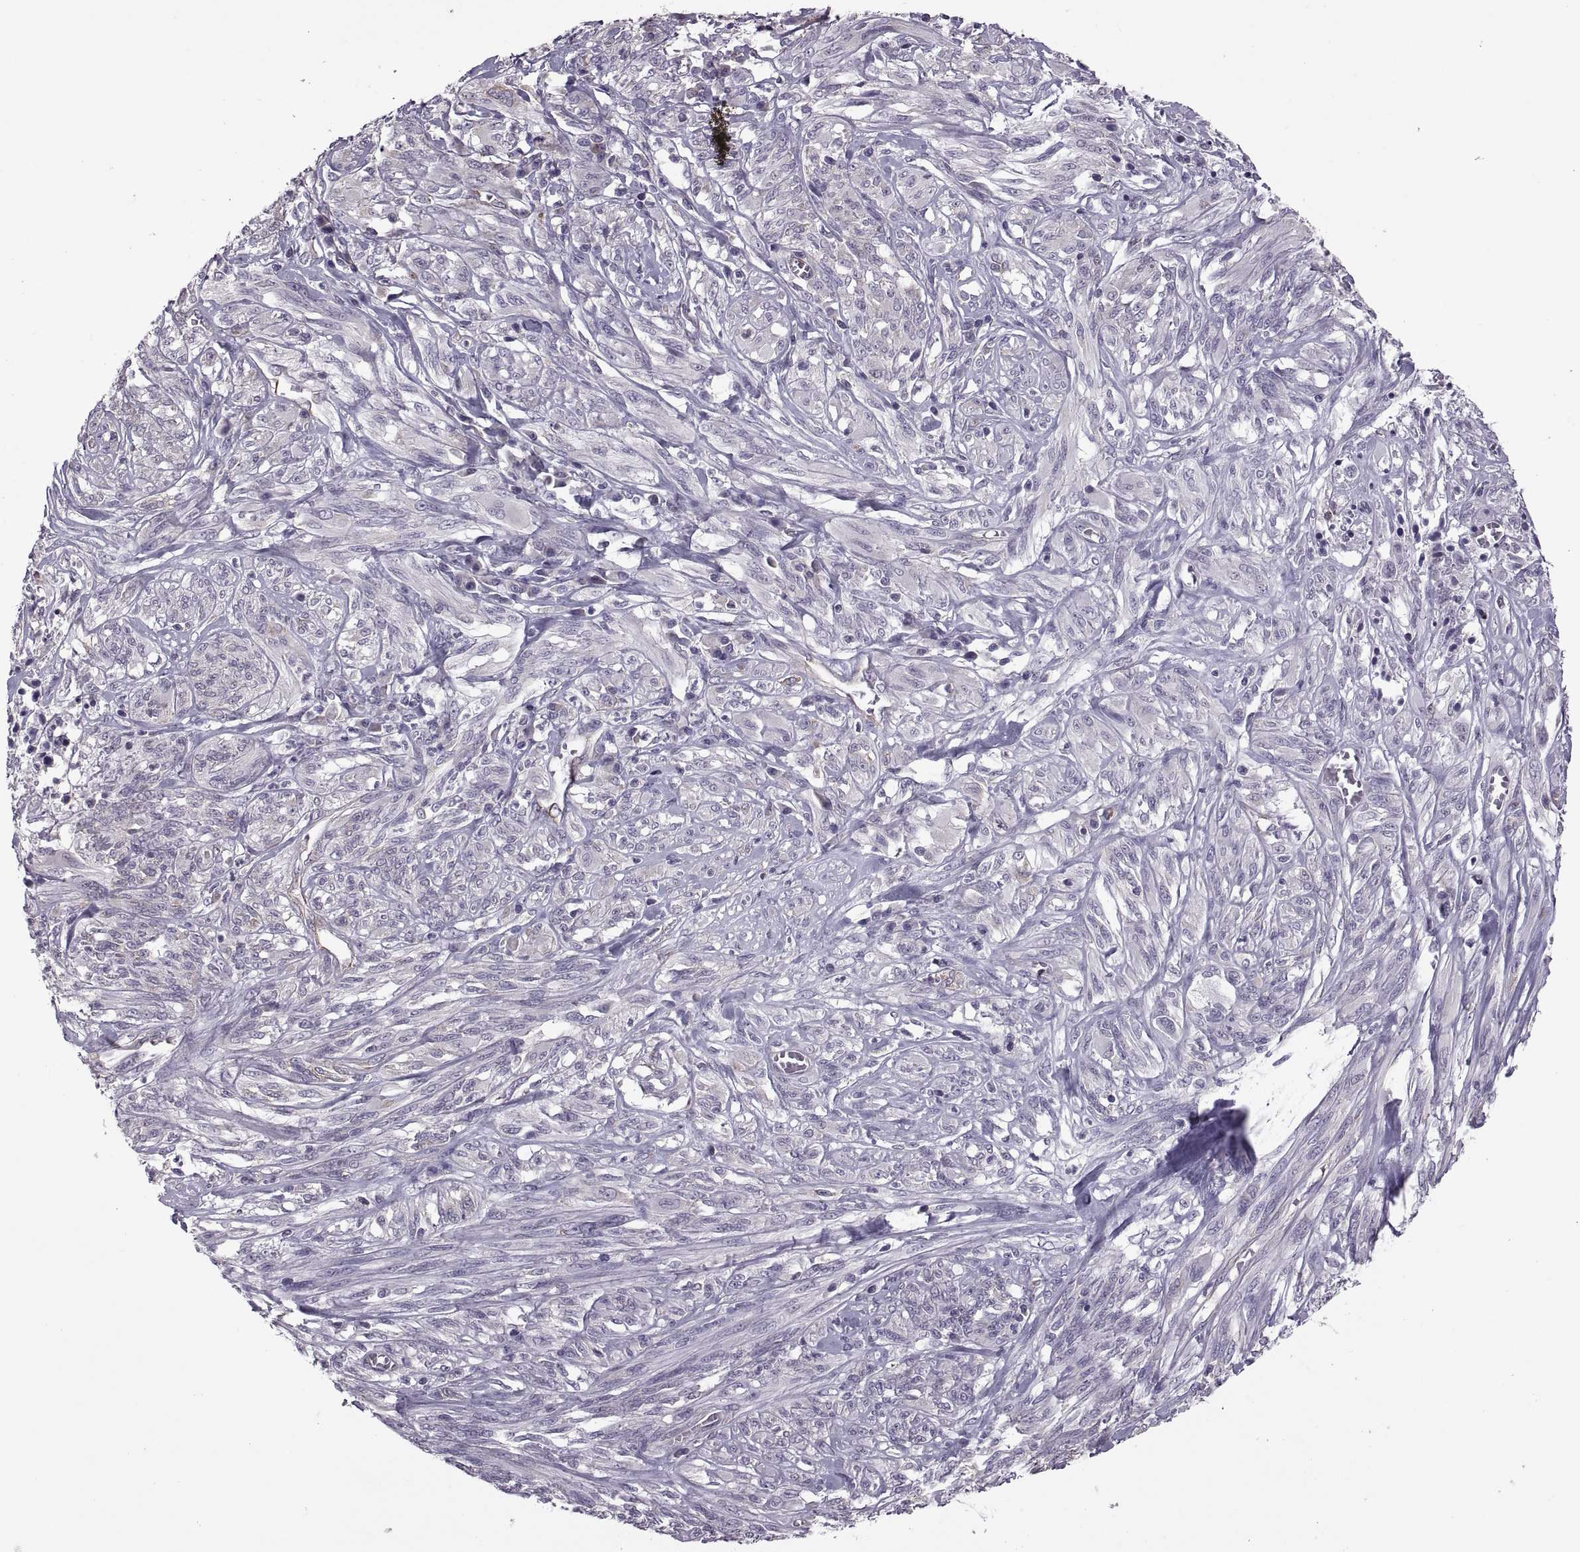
{"staining": {"intensity": "negative", "quantity": "none", "location": "none"}, "tissue": "melanoma", "cell_type": "Tumor cells", "image_type": "cancer", "snomed": [{"axis": "morphology", "description": "Malignant melanoma, NOS"}, {"axis": "topography", "description": "Skin"}], "caption": "DAB immunohistochemical staining of human melanoma demonstrates no significant staining in tumor cells.", "gene": "PABPC1", "patient": {"sex": "female", "age": 91}}